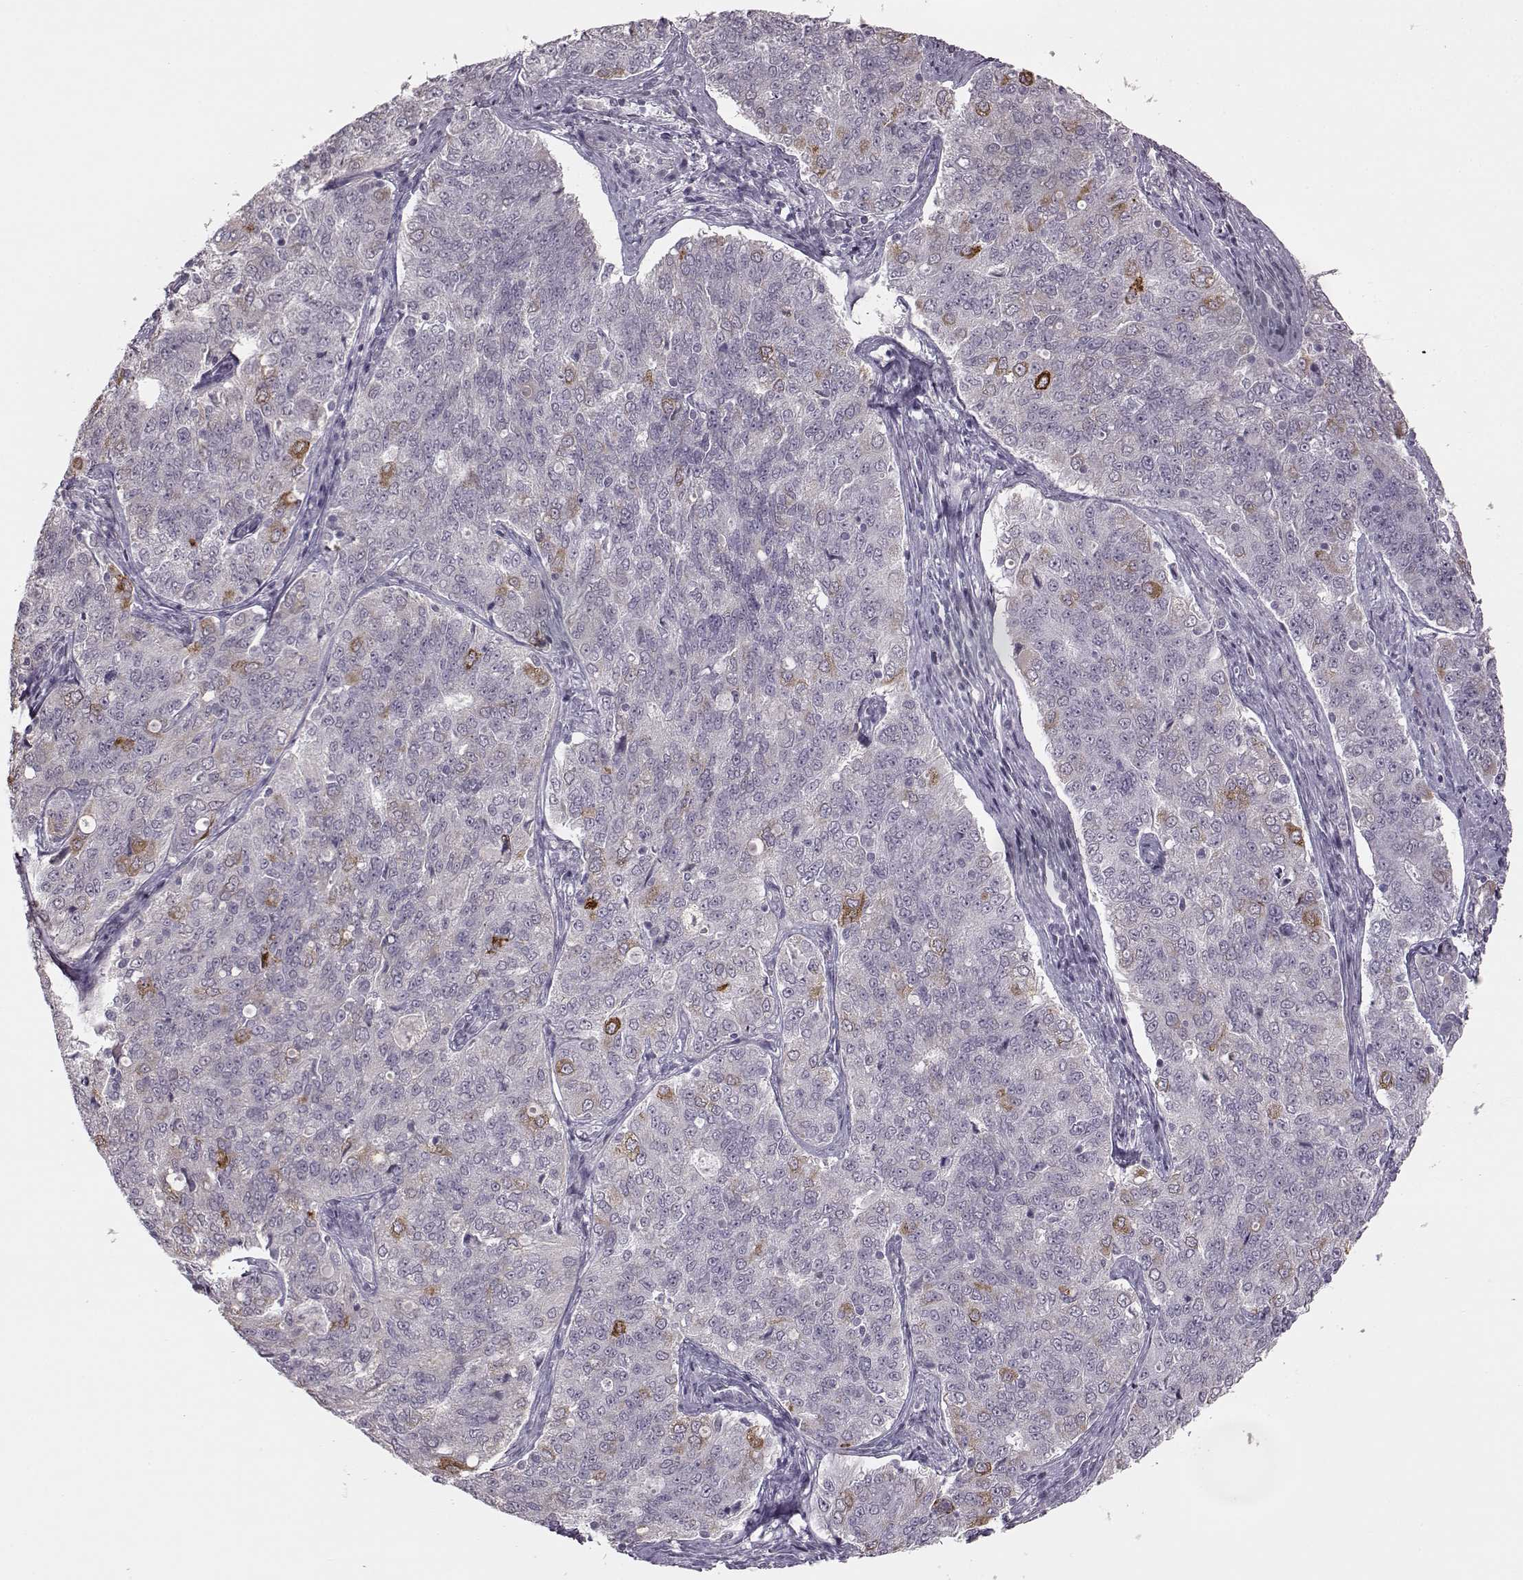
{"staining": {"intensity": "moderate", "quantity": "<25%", "location": "cytoplasmic/membranous"}, "tissue": "endometrial cancer", "cell_type": "Tumor cells", "image_type": "cancer", "snomed": [{"axis": "morphology", "description": "Adenocarcinoma, NOS"}, {"axis": "topography", "description": "Endometrium"}], "caption": "Human adenocarcinoma (endometrial) stained with a brown dye reveals moderate cytoplasmic/membranous positive expression in approximately <25% of tumor cells.", "gene": "MAP6D1", "patient": {"sex": "female", "age": 43}}